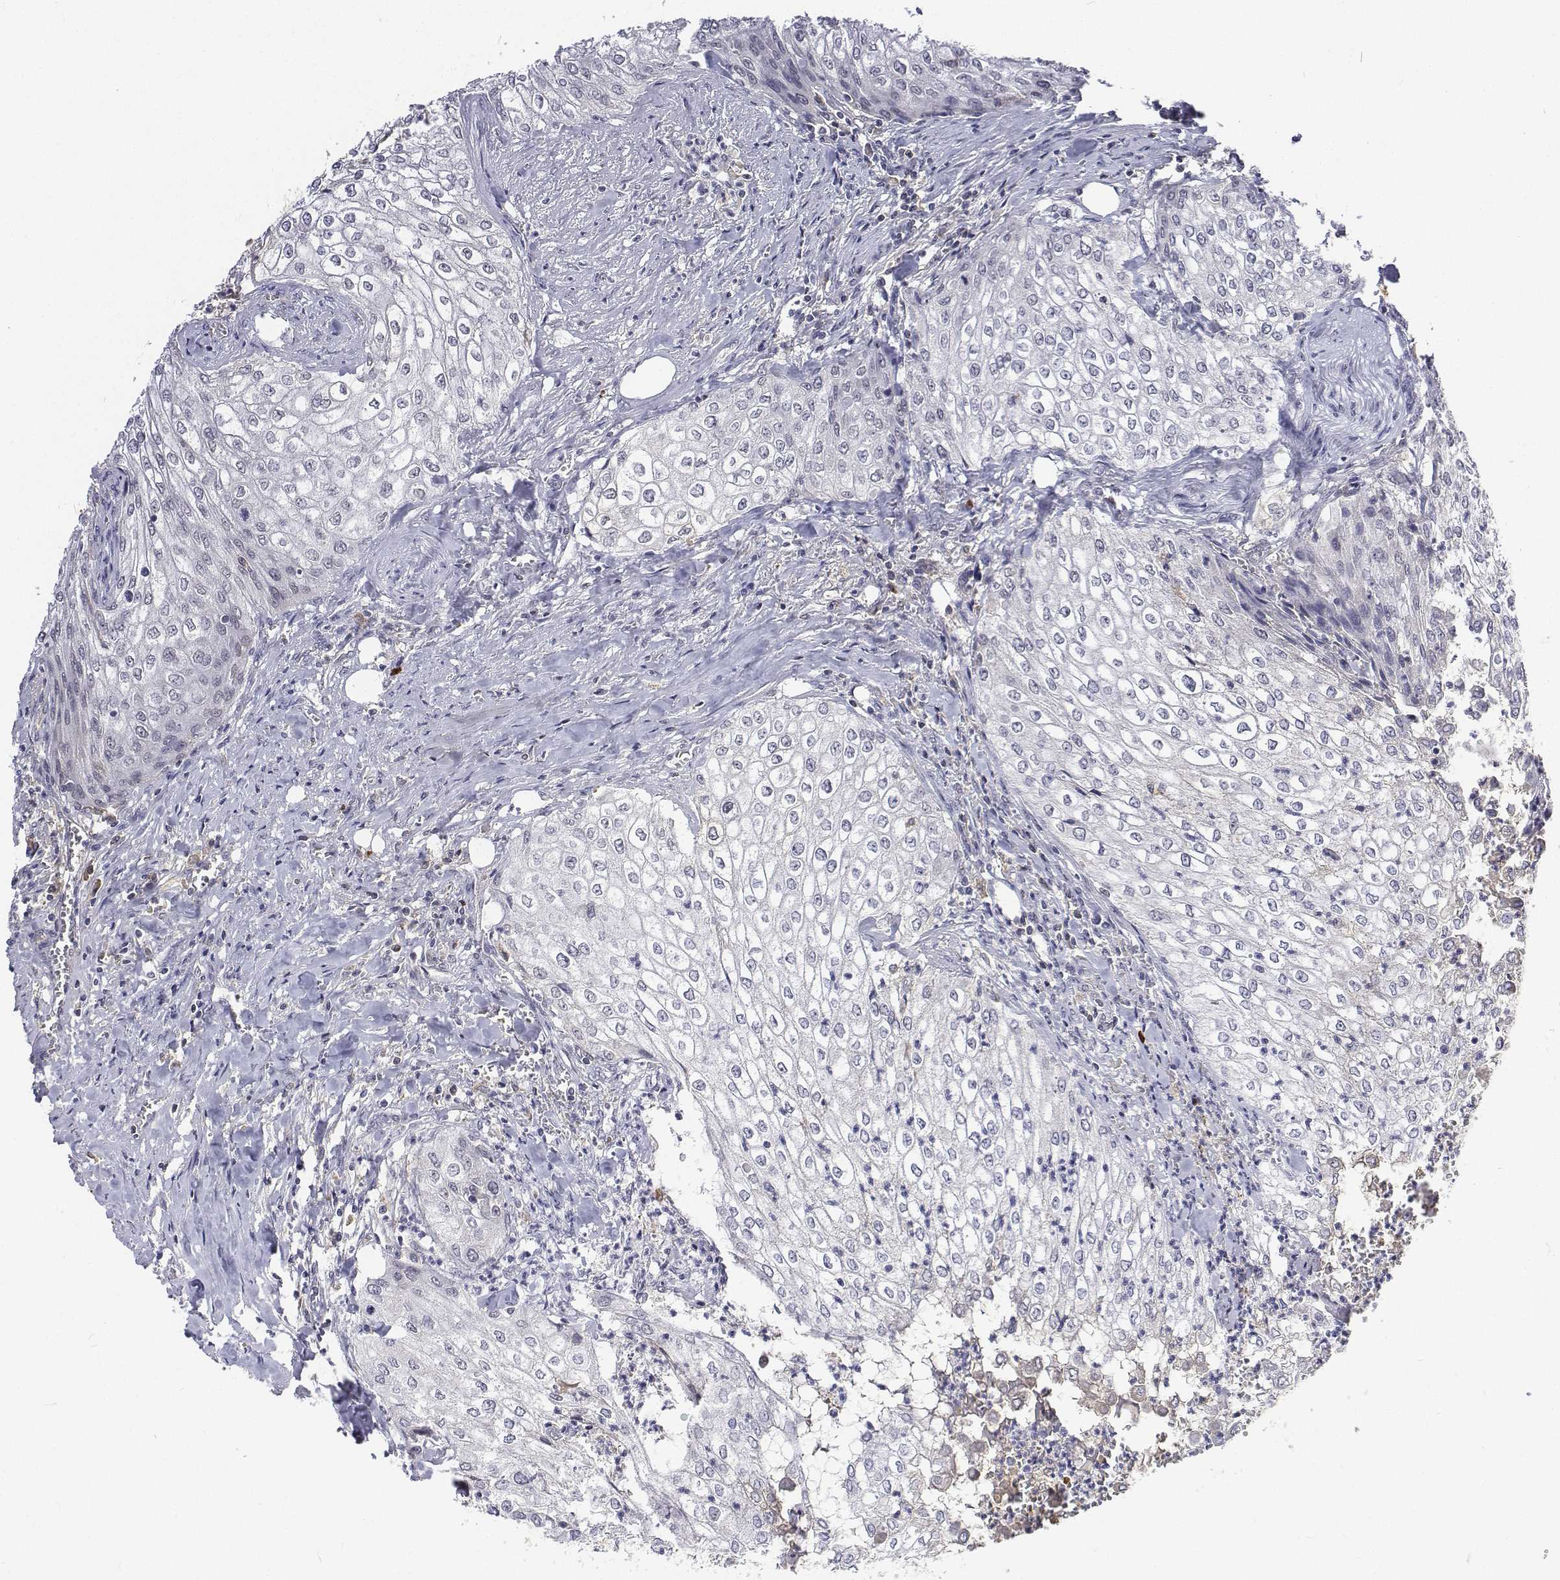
{"staining": {"intensity": "negative", "quantity": "none", "location": "none"}, "tissue": "urothelial cancer", "cell_type": "Tumor cells", "image_type": "cancer", "snomed": [{"axis": "morphology", "description": "Urothelial carcinoma, High grade"}, {"axis": "topography", "description": "Urinary bladder"}], "caption": "Immunohistochemistry (IHC) of human urothelial carcinoma (high-grade) displays no expression in tumor cells. (DAB (3,3'-diaminobenzidine) immunohistochemistry (IHC) visualized using brightfield microscopy, high magnification).", "gene": "ATRX", "patient": {"sex": "male", "age": 62}}